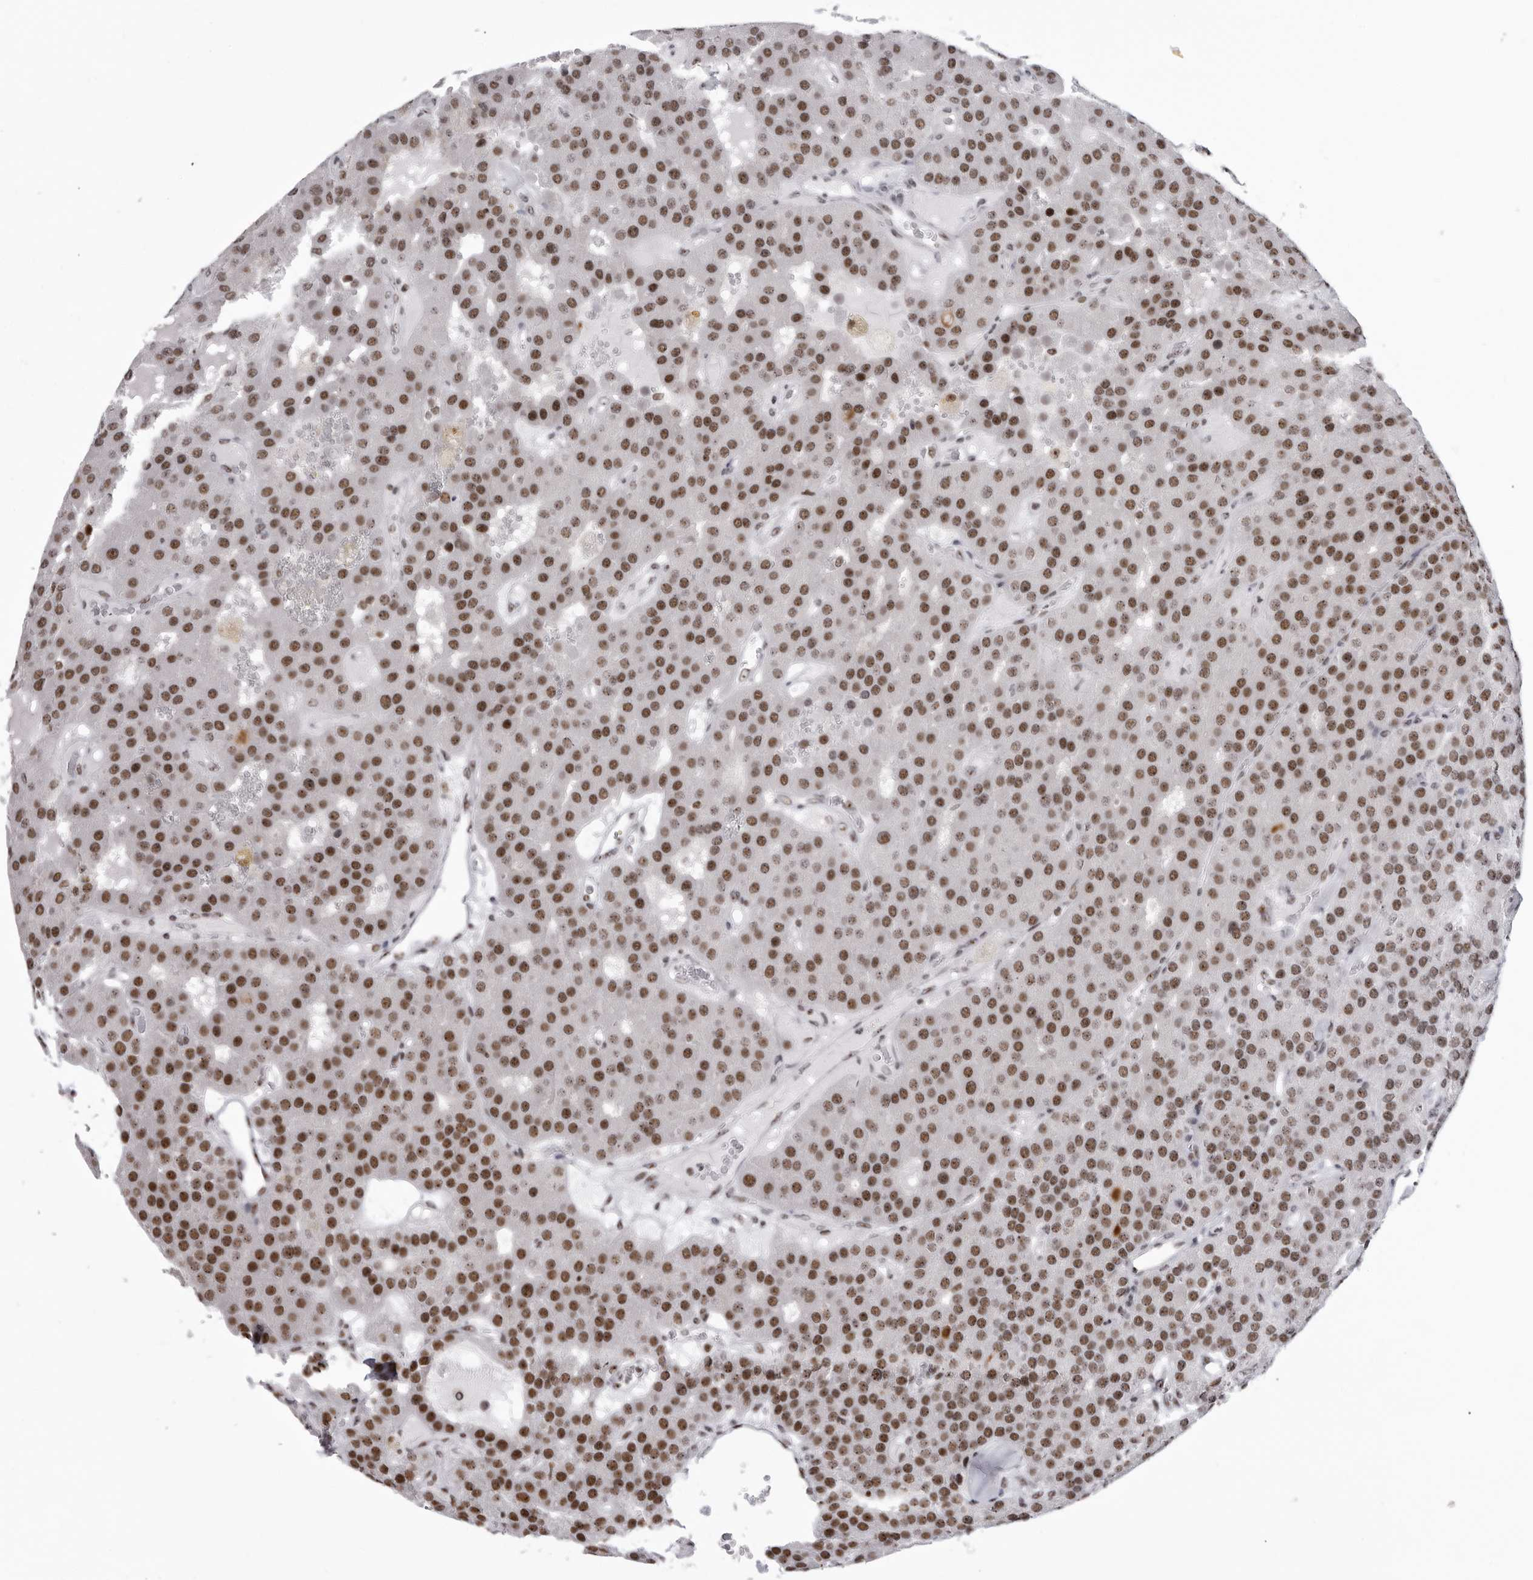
{"staining": {"intensity": "strong", "quantity": ">75%", "location": "nuclear"}, "tissue": "parathyroid gland", "cell_type": "Glandular cells", "image_type": "normal", "snomed": [{"axis": "morphology", "description": "Normal tissue, NOS"}, {"axis": "morphology", "description": "Adenoma, NOS"}, {"axis": "topography", "description": "Parathyroid gland"}], "caption": "Glandular cells demonstrate strong nuclear staining in approximately >75% of cells in normal parathyroid gland.", "gene": "DHX9", "patient": {"sex": "female", "age": 86}}